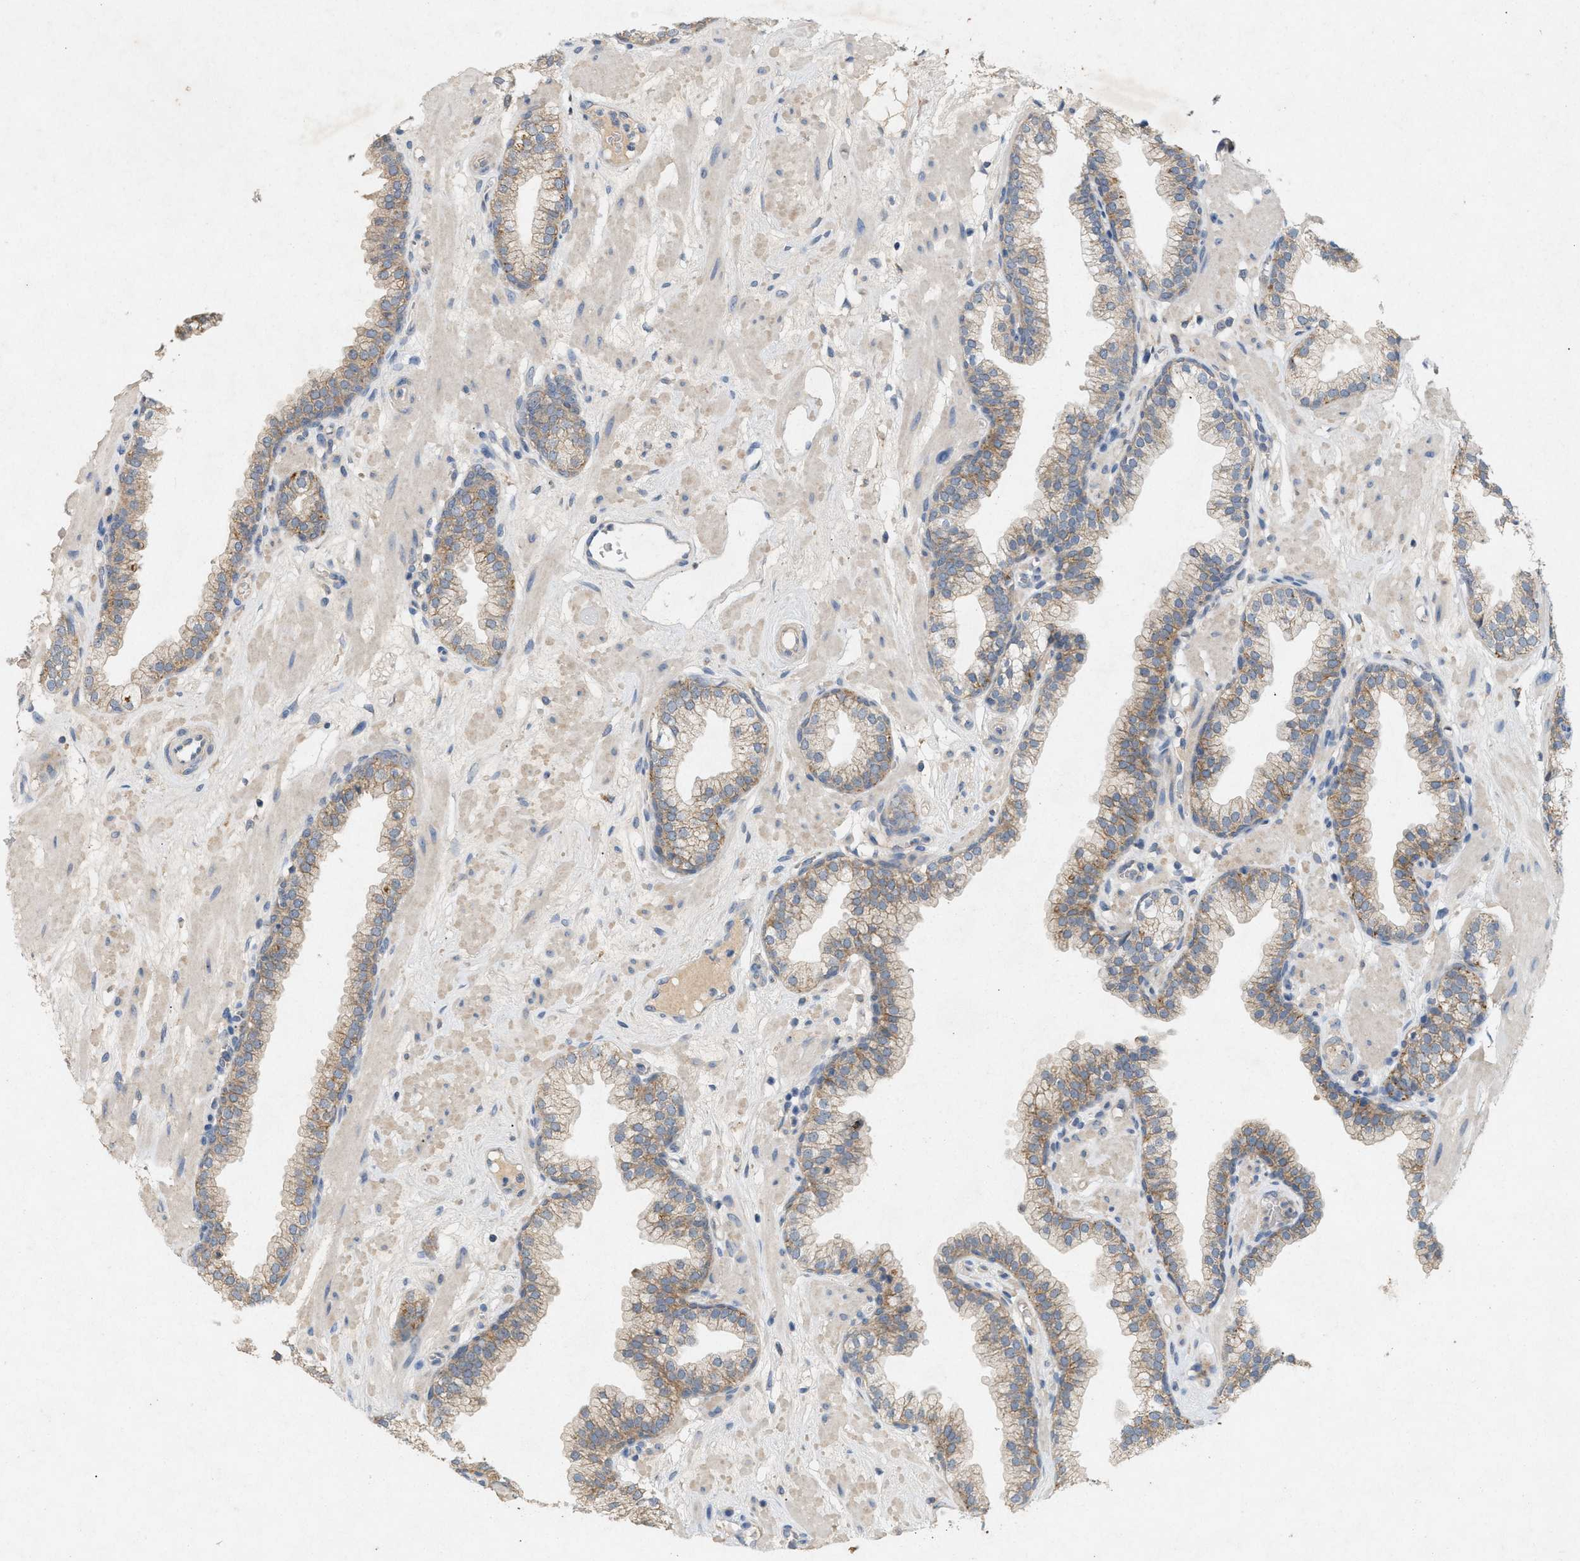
{"staining": {"intensity": "moderate", "quantity": "25%-75%", "location": "cytoplasmic/membranous"}, "tissue": "prostate", "cell_type": "Glandular cells", "image_type": "normal", "snomed": [{"axis": "morphology", "description": "Normal tissue, NOS"}, {"axis": "morphology", "description": "Urothelial carcinoma, Low grade"}, {"axis": "topography", "description": "Urinary bladder"}, {"axis": "topography", "description": "Prostate"}], "caption": "This image shows immunohistochemistry (IHC) staining of benign human prostate, with medium moderate cytoplasmic/membranous positivity in approximately 25%-75% of glandular cells.", "gene": "DCAF7", "patient": {"sex": "male", "age": 60}}